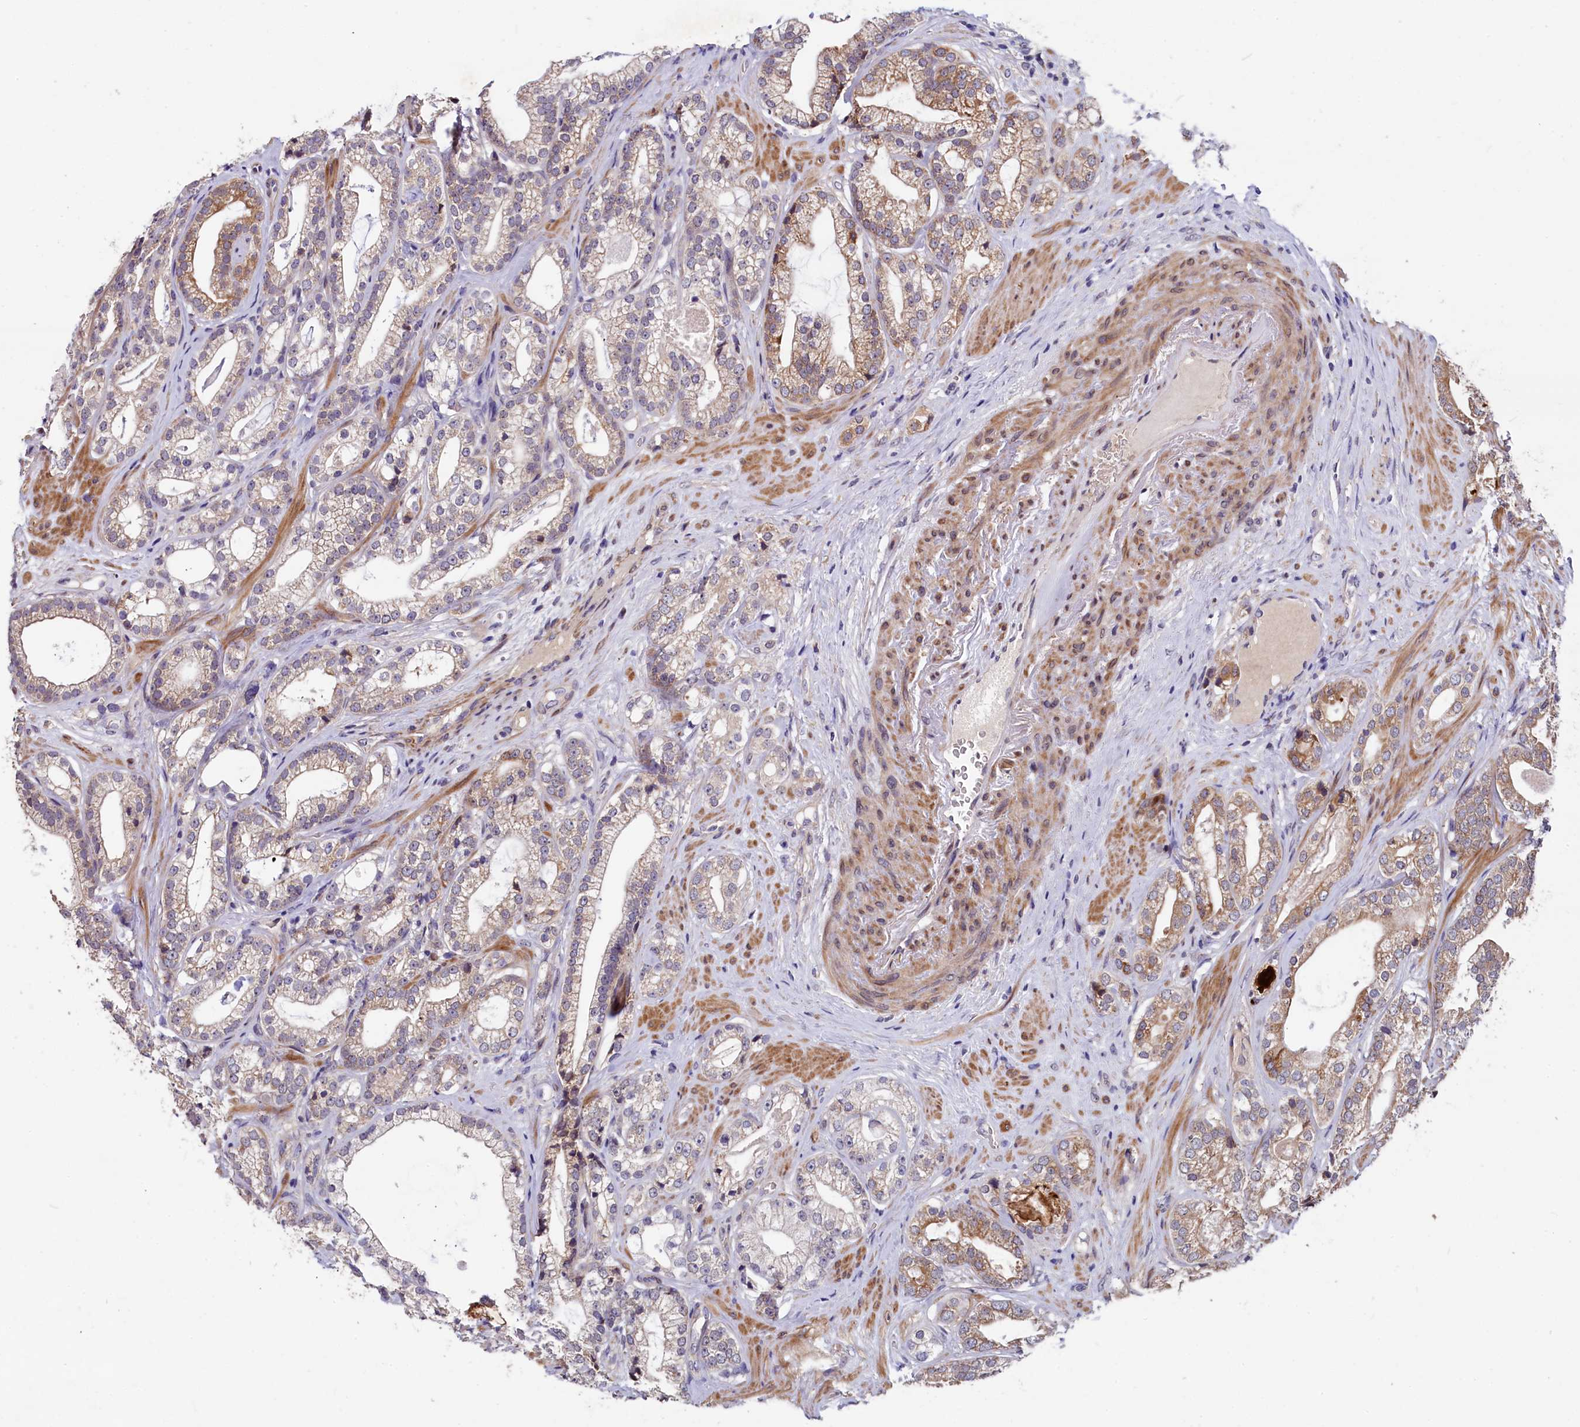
{"staining": {"intensity": "moderate", "quantity": ">75%", "location": "cytoplasmic/membranous"}, "tissue": "prostate cancer", "cell_type": "Tumor cells", "image_type": "cancer", "snomed": [{"axis": "morphology", "description": "Adenocarcinoma, High grade"}, {"axis": "topography", "description": "Prostate"}], "caption": "Prostate cancer (adenocarcinoma (high-grade)) stained with IHC exhibits moderate cytoplasmic/membranous positivity in approximately >75% of tumor cells.", "gene": "SLC39A6", "patient": {"sex": "male", "age": 60}}